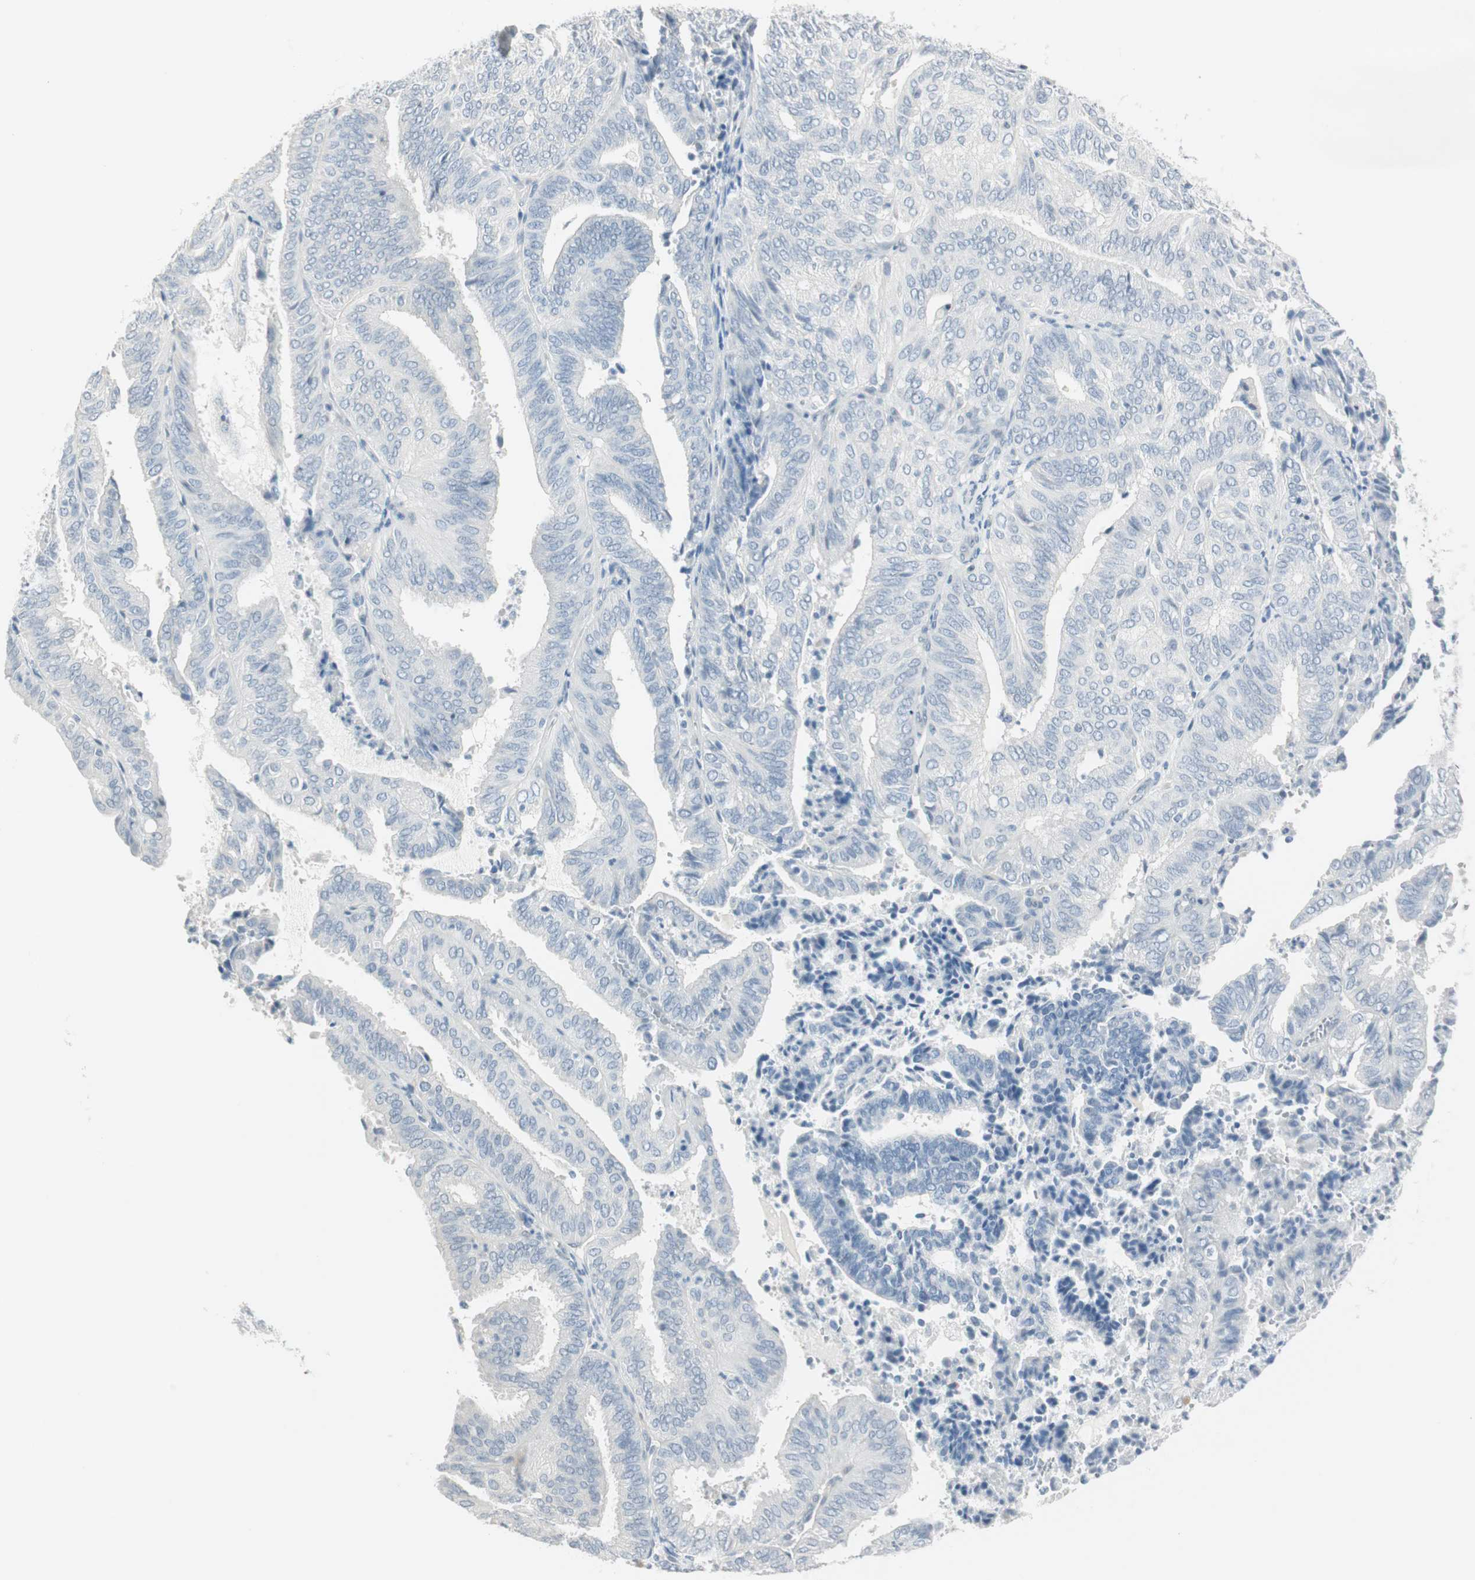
{"staining": {"intensity": "negative", "quantity": "none", "location": "none"}, "tissue": "endometrial cancer", "cell_type": "Tumor cells", "image_type": "cancer", "snomed": [{"axis": "morphology", "description": "Adenocarcinoma, NOS"}, {"axis": "topography", "description": "Uterus"}], "caption": "A histopathology image of human adenocarcinoma (endometrial) is negative for staining in tumor cells. The staining is performed using DAB brown chromogen with nuclei counter-stained in using hematoxylin.", "gene": "MLLT10", "patient": {"sex": "female", "age": 60}}